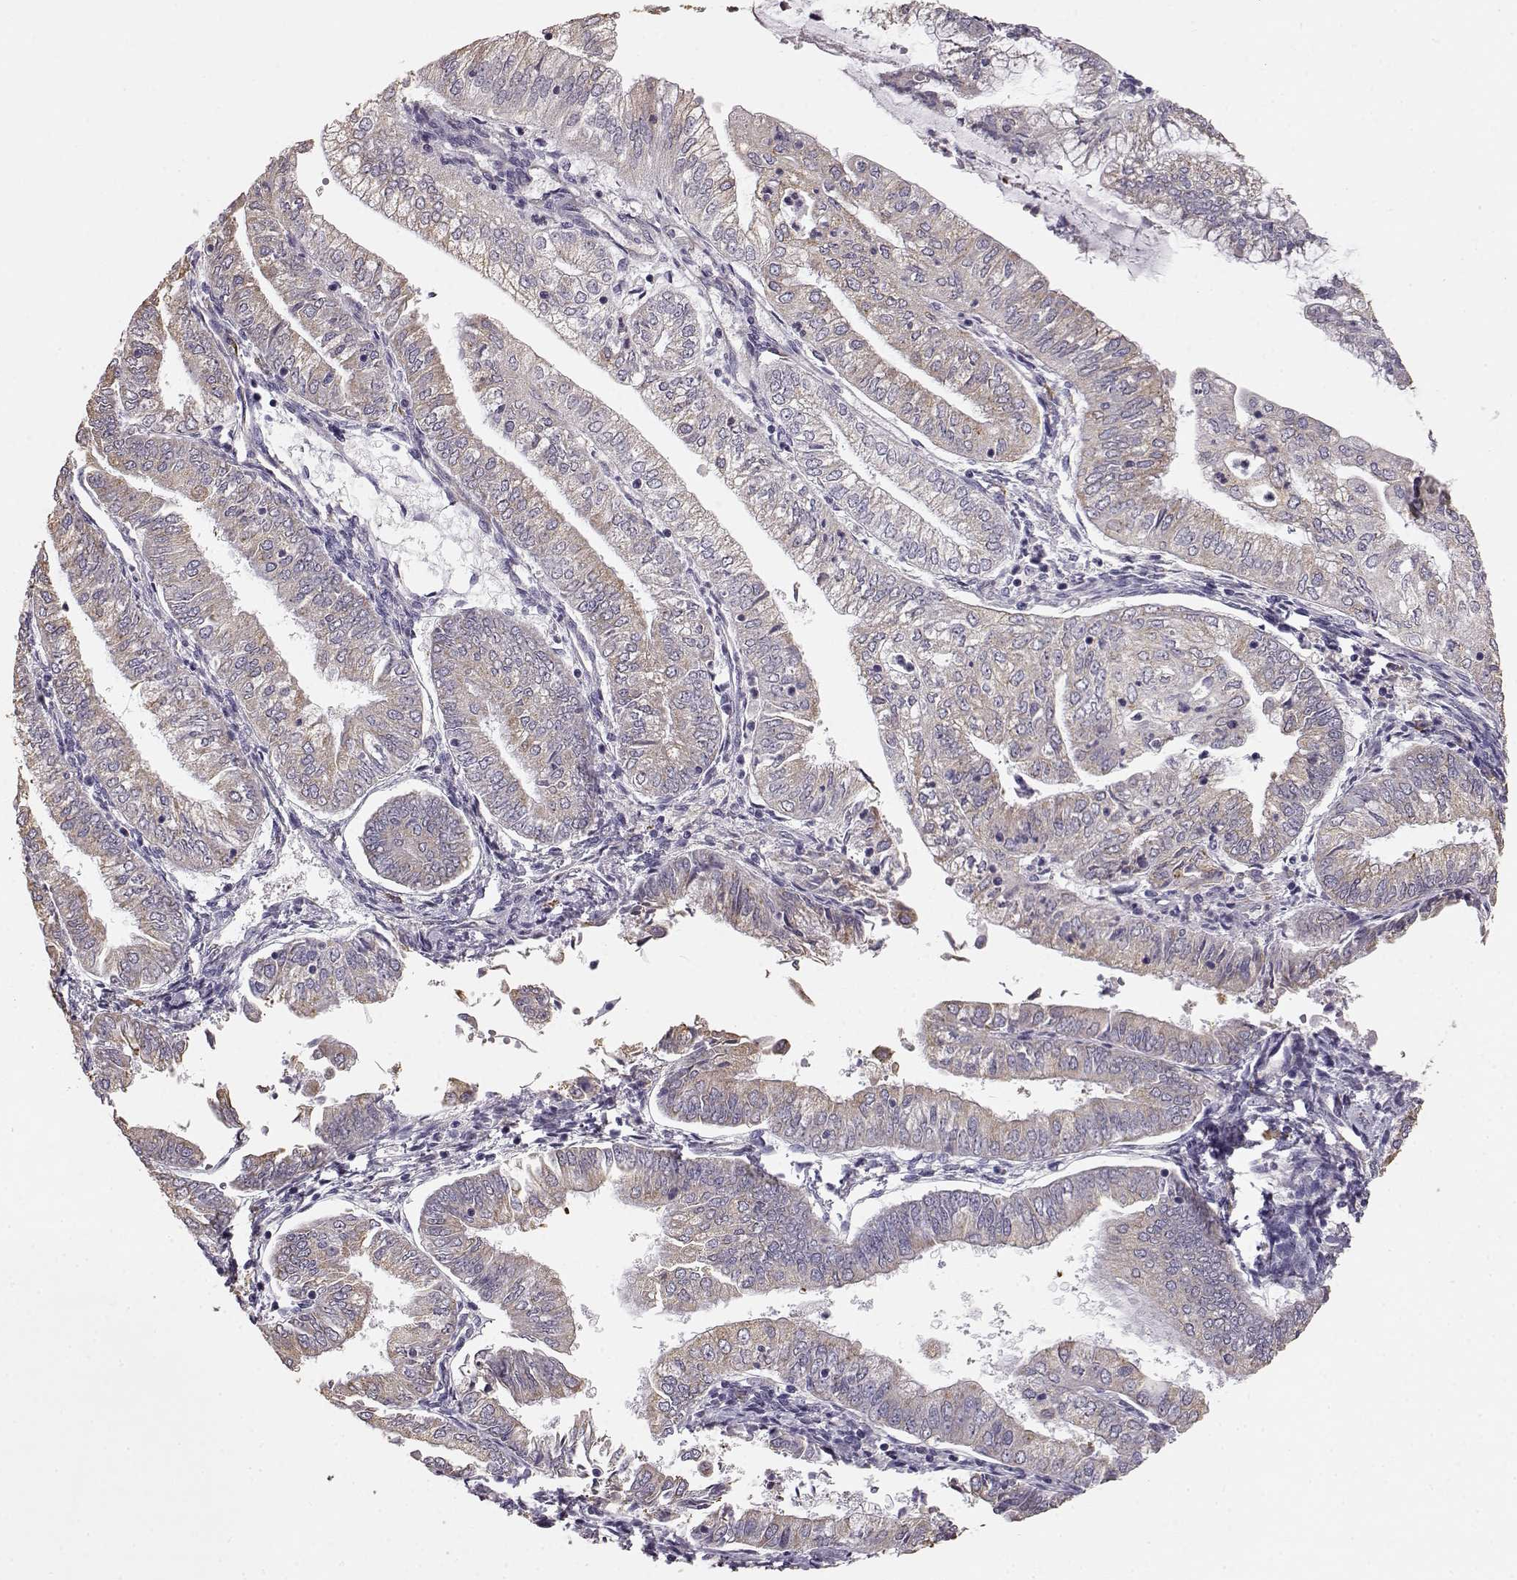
{"staining": {"intensity": "weak", "quantity": ">75%", "location": "cytoplasmic/membranous"}, "tissue": "endometrial cancer", "cell_type": "Tumor cells", "image_type": "cancer", "snomed": [{"axis": "morphology", "description": "Adenocarcinoma, NOS"}, {"axis": "topography", "description": "Endometrium"}], "caption": "This is a photomicrograph of IHC staining of endometrial cancer (adenocarcinoma), which shows weak positivity in the cytoplasmic/membranous of tumor cells.", "gene": "GABRG3", "patient": {"sex": "female", "age": 55}}